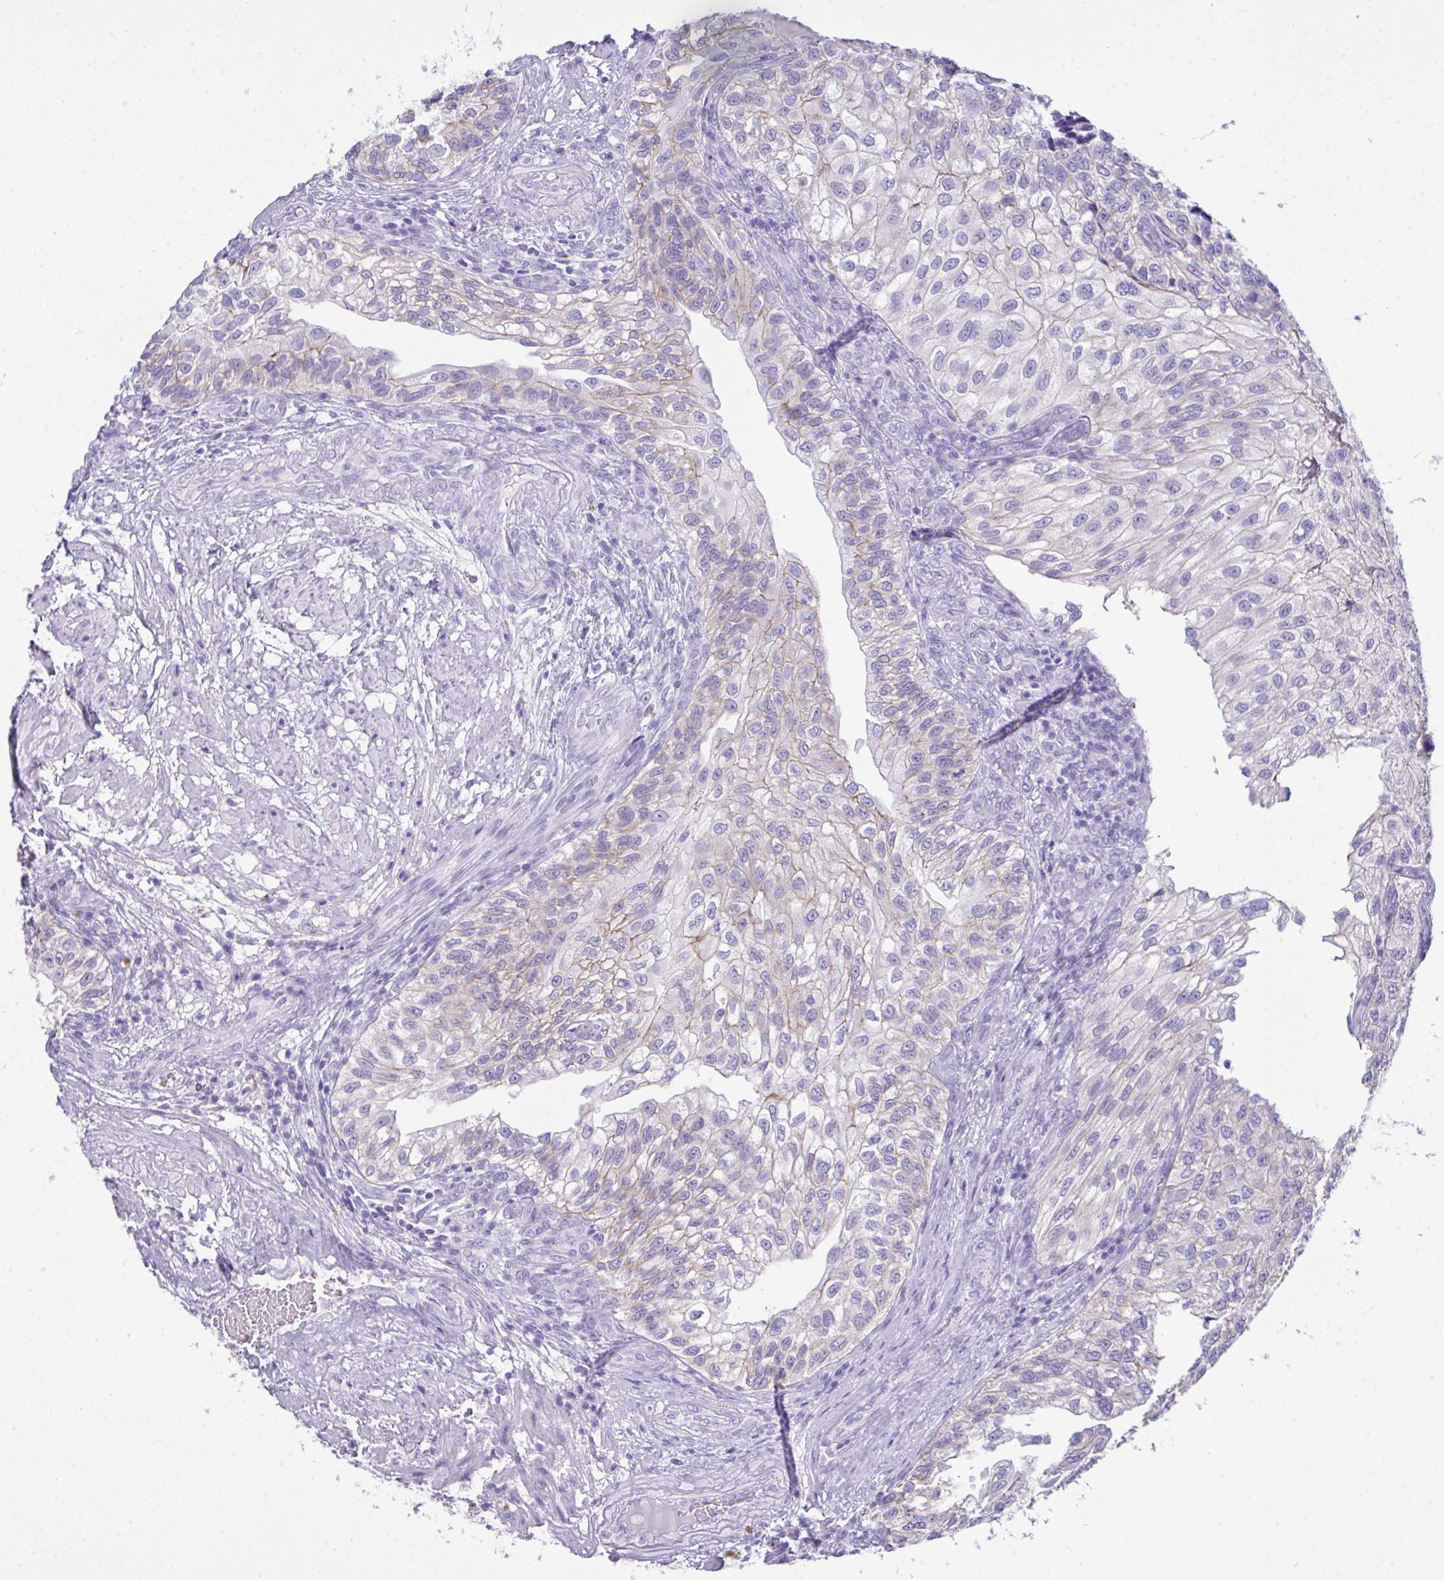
{"staining": {"intensity": "weak", "quantity": "25%-75%", "location": "cytoplasmic/membranous"}, "tissue": "urothelial cancer", "cell_type": "Tumor cells", "image_type": "cancer", "snomed": [{"axis": "morphology", "description": "Urothelial carcinoma, NOS"}, {"axis": "topography", "description": "Urinary bladder"}], "caption": "Tumor cells show low levels of weak cytoplasmic/membranous staining in approximately 25%-75% of cells in human transitional cell carcinoma. (DAB IHC with brightfield microscopy, high magnification).", "gene": "GLB1L2", "patient": {"sex": "male", "age": 87}}